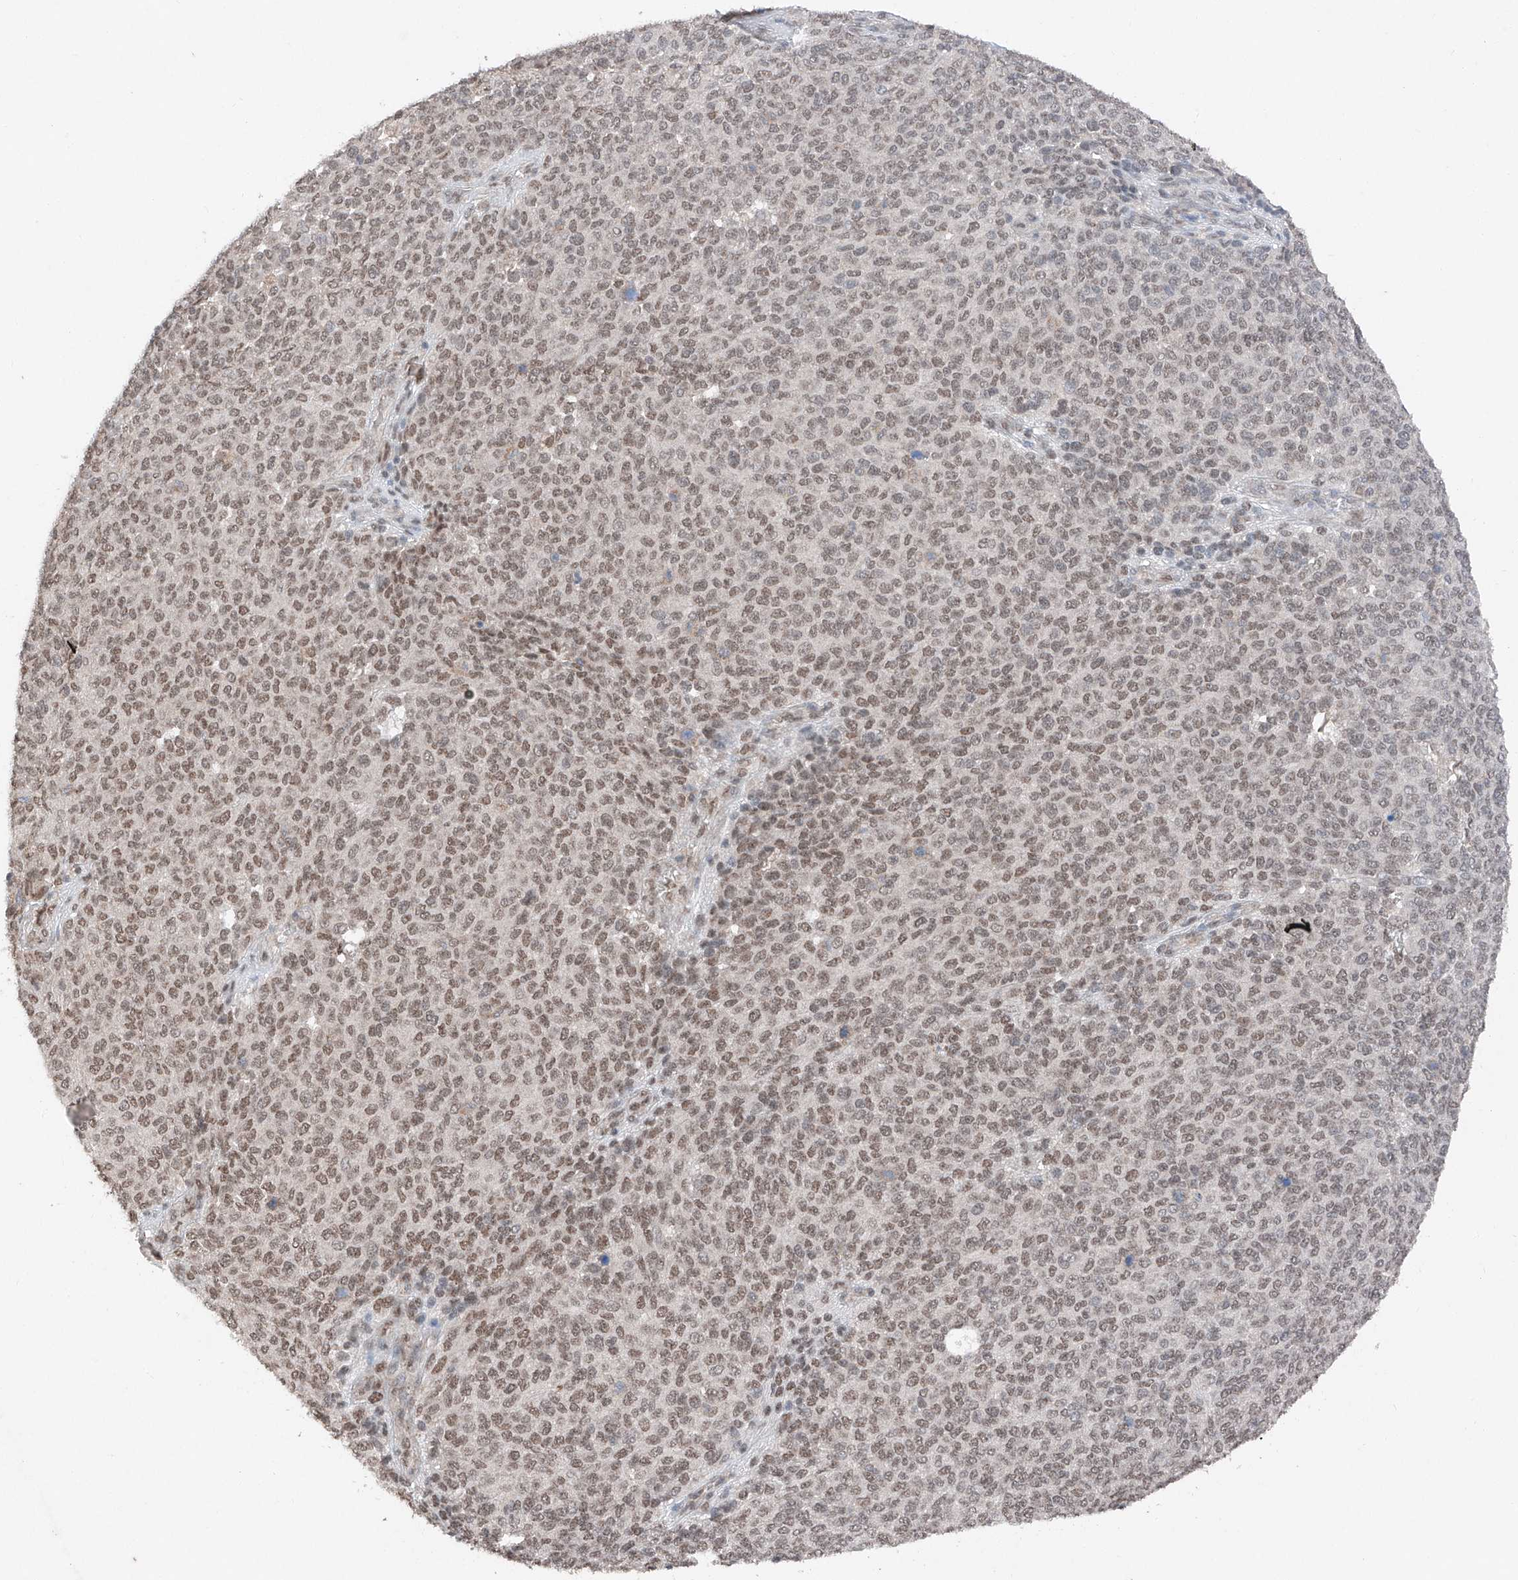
{"staining": {"intensity": "weak", "quantity": ">75%", "location": "nuclear"}, "tissue": "melanoma", "cell_type": "Tumor cells", "image_type": "cancer", "snomed": [{"axis": "morphology", "description": "Malignant melanoma, NOS"}, {"axis": "topography", "description": "Skin"}], "caption": "Malignant melanoma tissue displays weak nuclear positivity in about >75% of tumor cells", "gene": "TBX4", "patient": {"sex": "male", "age": 49}}